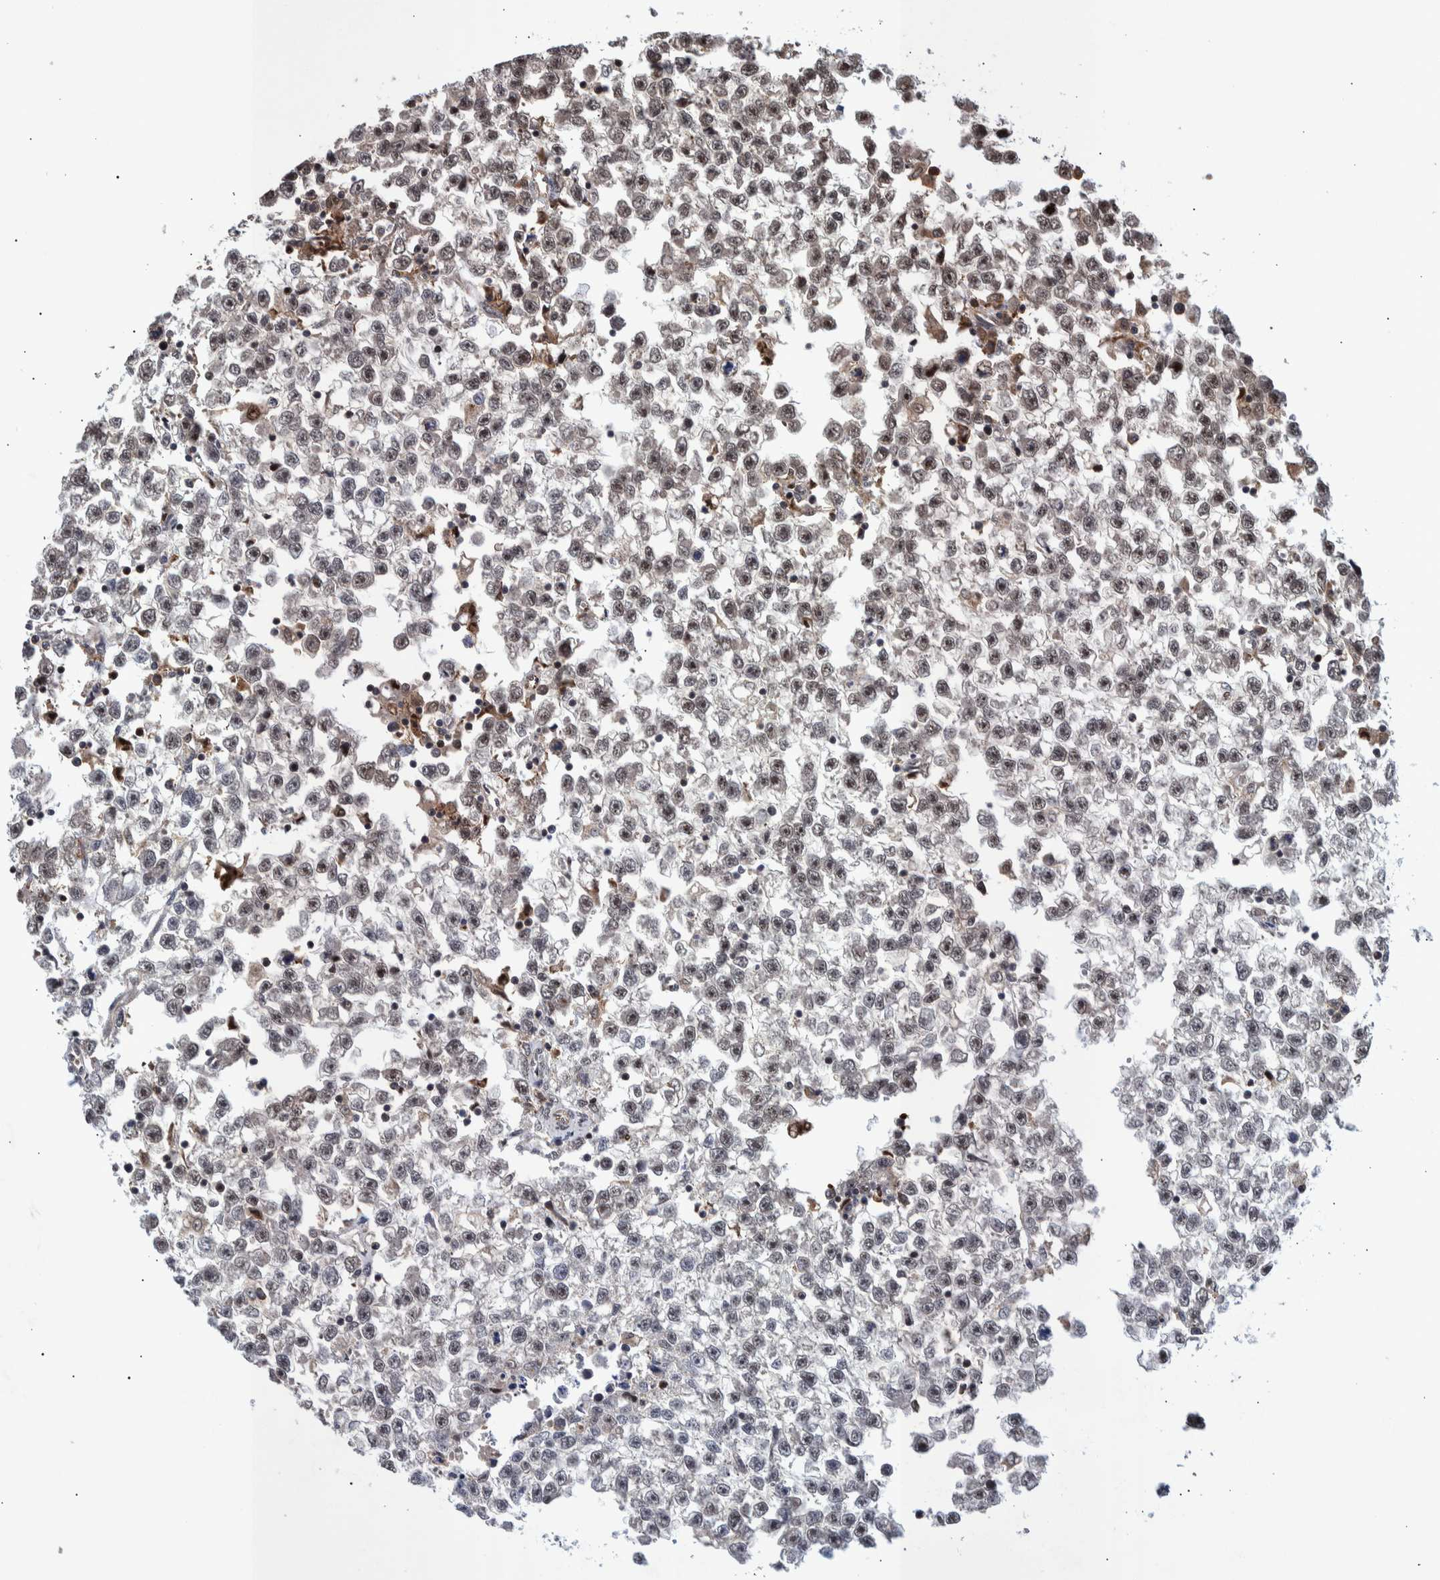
{"staining": {"intensity": "weak", "quantity": "25%-75%", "location": "nuclear"}, "tissue": "testis cancer", "cell_type": "Tumor cells", "image_type": "cancer", "snomed": [{"axis": "morphology", "description": "Seminoma, NOS"}, {"axis": "morphology", "description": "Carcinoma, Embryonal, NOS"}, {"axis": "topography", "description": "Testis"}], "caption": "Testis cancer (seminoma) stained with a brown dye demonstrates weak nuclear positive expression in approximately 25%-75% of tumor cells.", "gene": "SHISA6", "patient": {"sex": "male", "age": 51}}